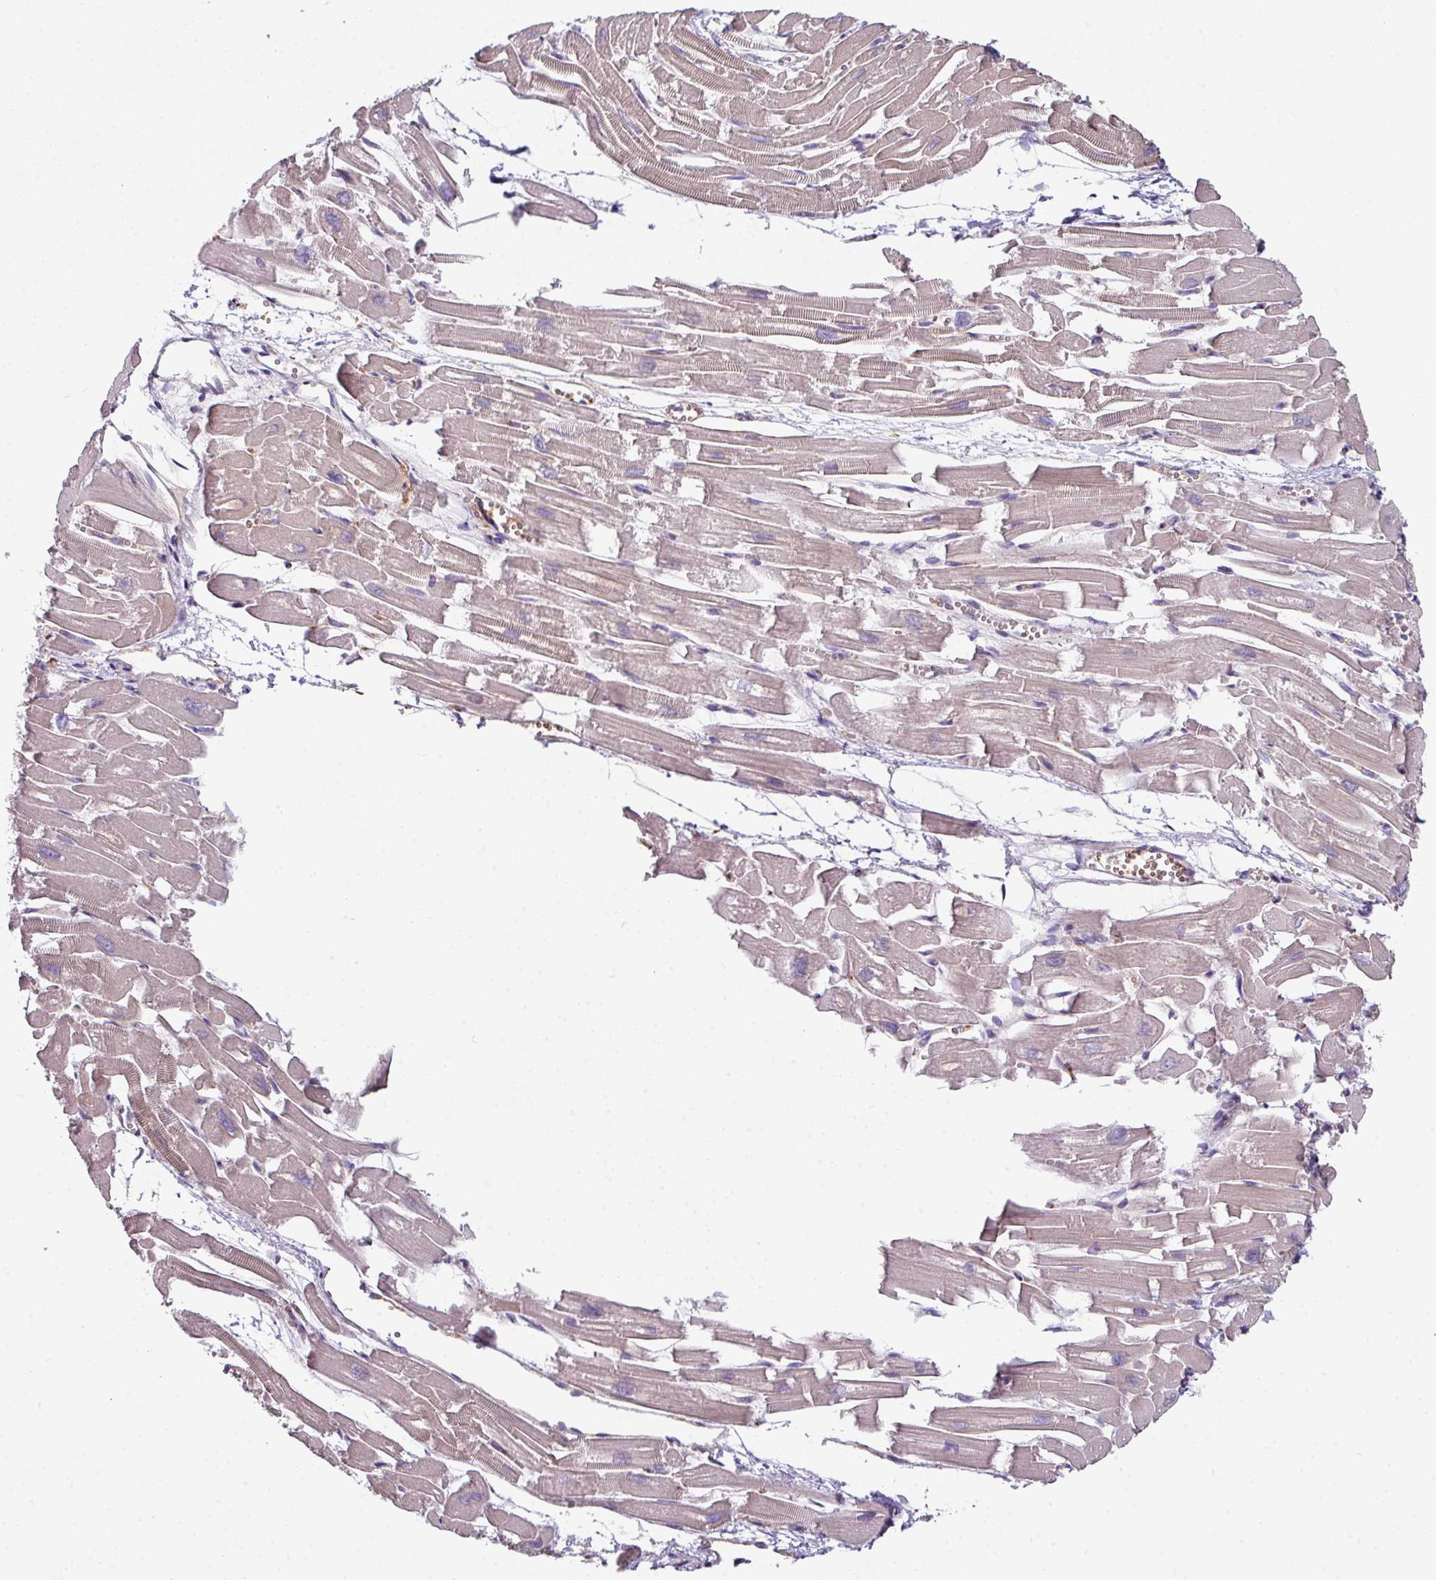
{"staining": {"intensity": "moderate", "quantity": ">75%", "location": "cytoplasmic/membranous"}, "tissue": "heart muscle", "cell_type": "Cardiomyocytes", "image_type": "normal", "snomed": [{"axis": "morphology", "description": "Normal tissue, NOS"}, {"axis": "topography", "description": "Heart"}], "caption": "A brown stain labels moderate cytoplasmic/membranous expression of a protein in cardiomyocytes of benign heart muscle. (Brightfield microscopy of DAB IHC at high magnification).", "gene": "LRRC9", "patient": {"sex": "male", "age": 54}}